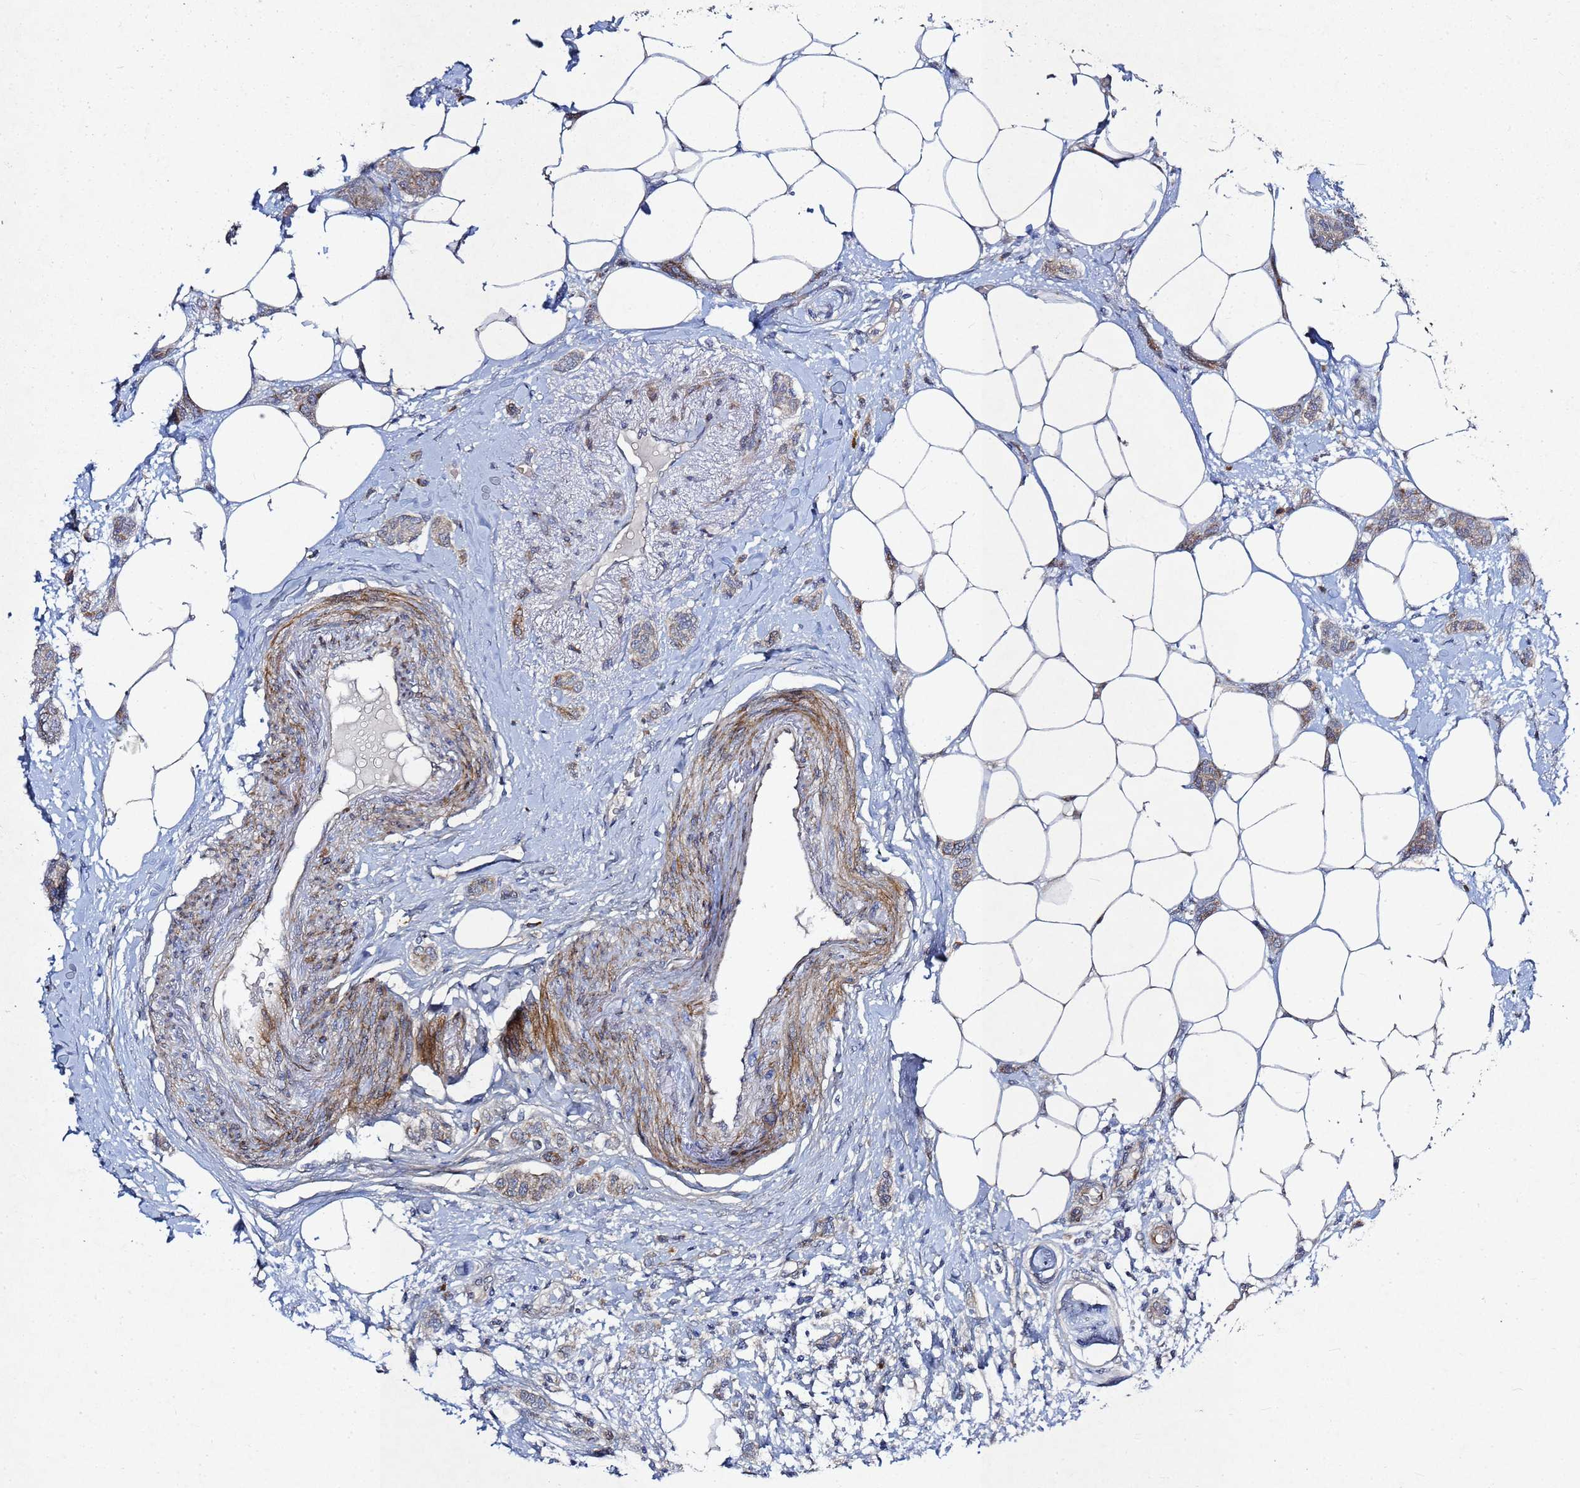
{"staining": {"intensity": "weak", "quantity": ">75%", "location": "cytoplasmic/membranous"}, "tissue": "breast cancer", "cell_type": "Tumor cells", "image_type": "cancer", "snomed": [{"axis": "morphology", "description": "Duct carcinoma"}, {"axis": "topography", "description": "Breast"}], "caption": "Breast cancer tissue reveals weak cytoplasmic/membranous positivity in approximately >75% of tumor cells, visualized by immunohistochemistry. The protein of interest is stained brown, and the nuclei are stained in blue (DAB IHC with brightfield microscopy, high magnification).", "gene": "TNPO2", "patient": {"sex": "female", "age": 72}}